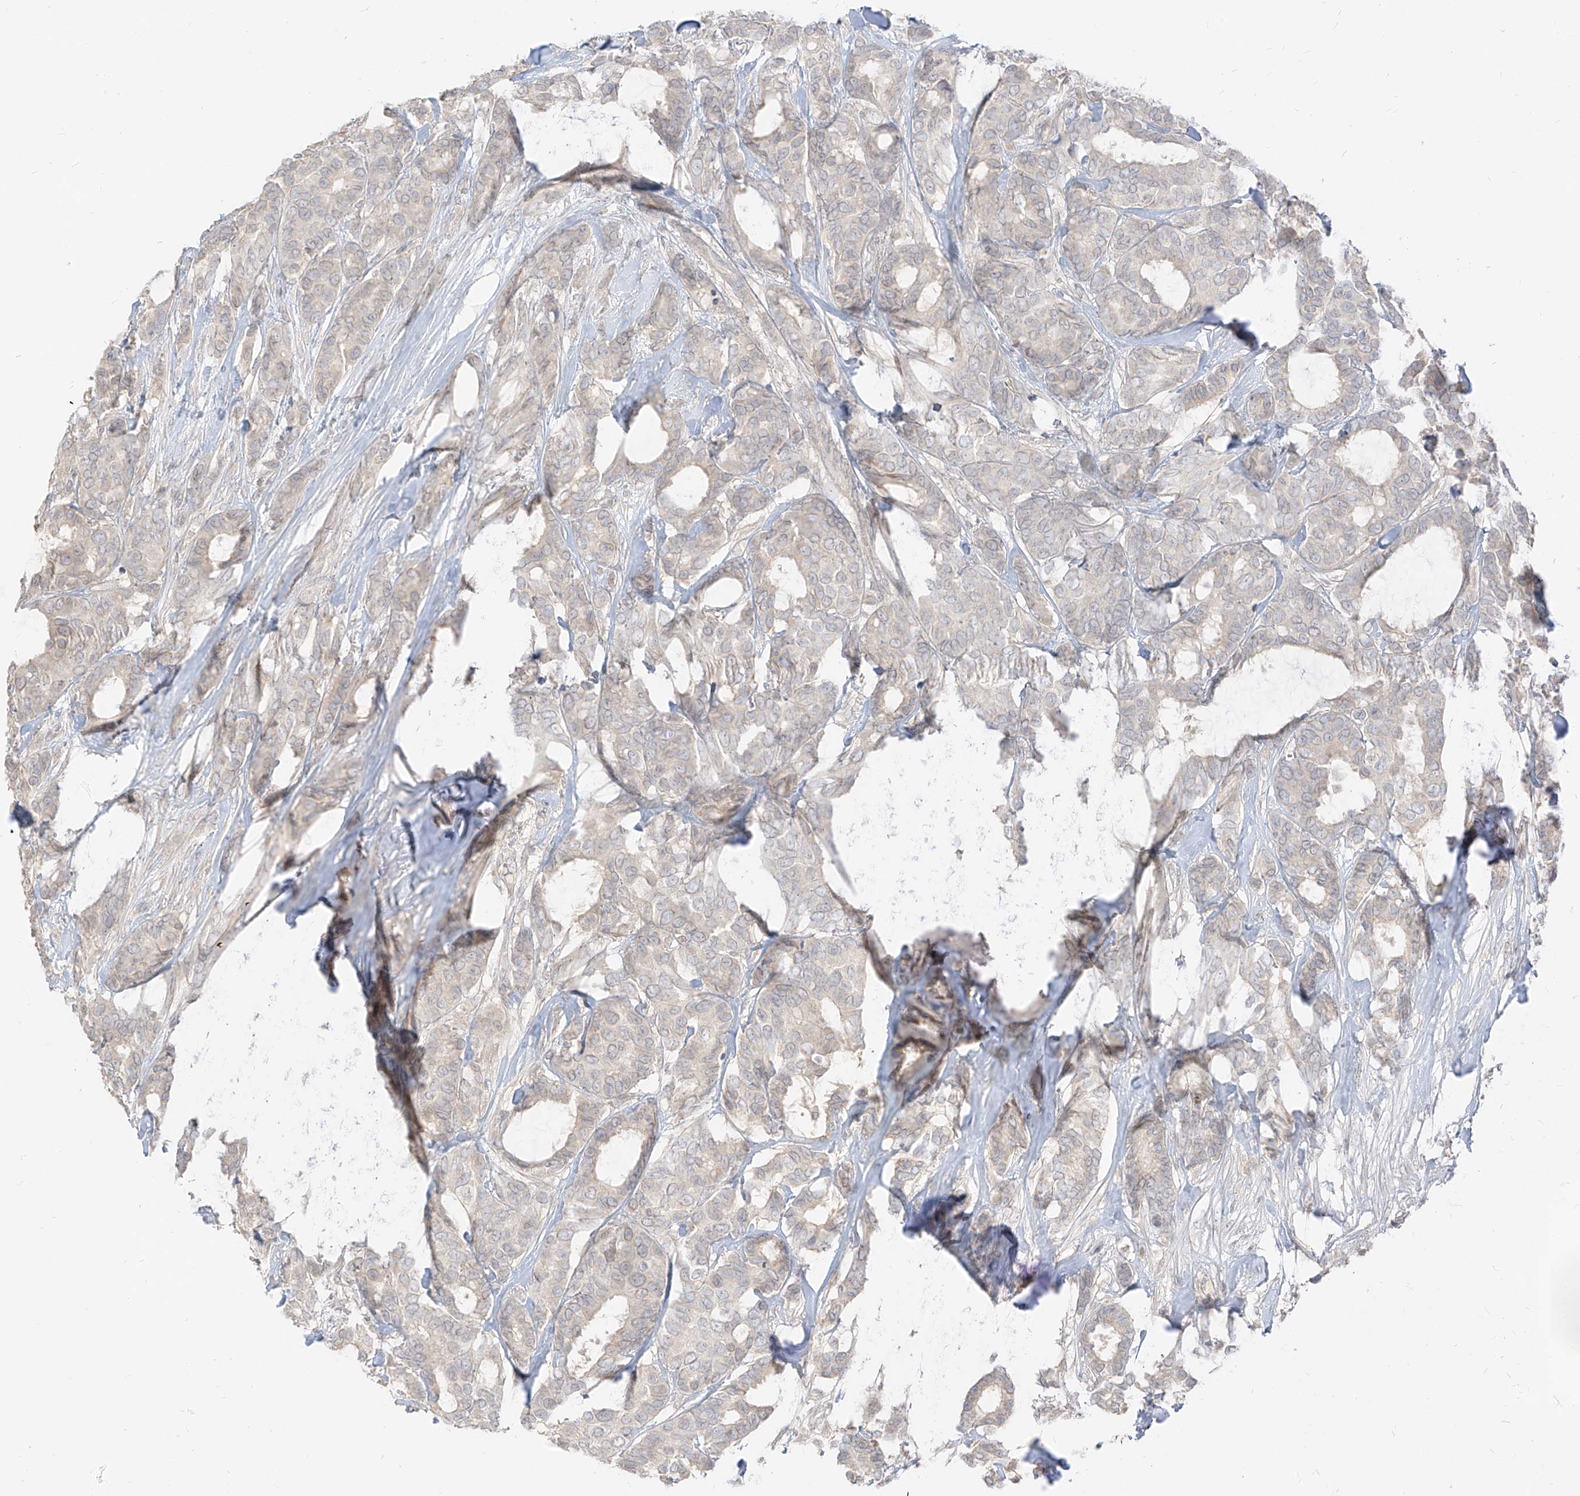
{"staining": {"intensity": "negative", "quantity": "none", "location": "none"}, "tissue": "breast cancer", "cell_type": "Tumor cells", "image_type": "cancer", "snomed": [{"axis": "morphology", "description": "Duct carcinoma"}, {"axis": "topography", "description": "Breast"}], "caption": "Protein analysis of breast intraductal carcinoma exhibits no significant staining in tumor cells.", "gene": "LIPT1", "patient": {"sex": "female", "age": 87}}